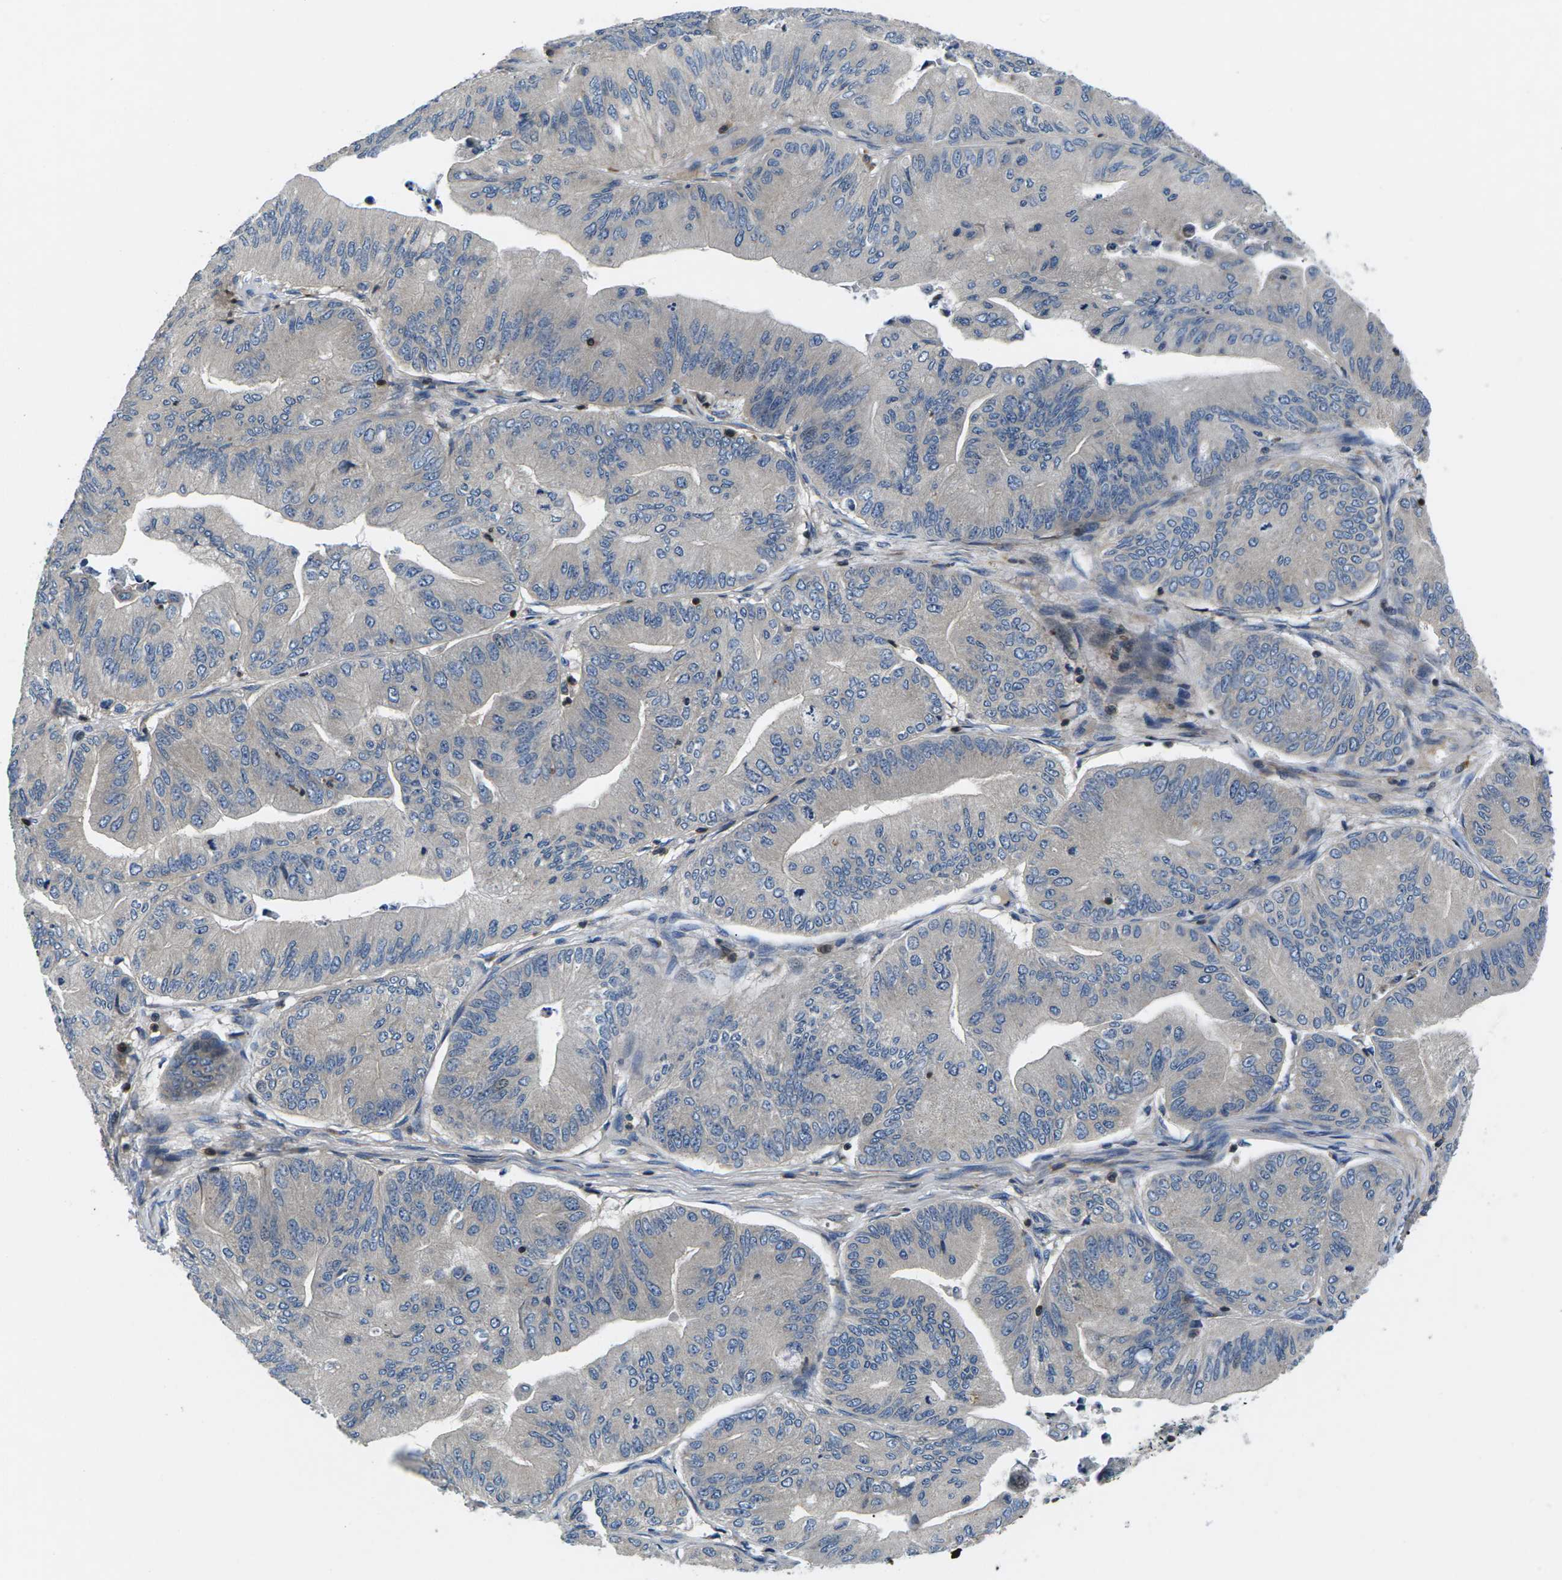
{"staining": {"intensity": "weak", "quantity": ">75%", "location": "cytoplasmic/membranous"}, "tissue": "ovarian cancer", "cell_type": "Tumor cells", "image_type": "cancer", "snomed": [{"axis": "morphology", "description": "Cystadenocarcinoma, mucinous, NOS"}, {"axis": "topography", "description": "Ovary"}], "caption": "Brown immunohistochemical staining in human mucinous cystadenocarcinoma (ovarian) shows weak cytoplasmic/membranous expression in about >75% of tumor cells.", "gene": "PLCE1", "patient": {"sex": "female", "age": 61}}